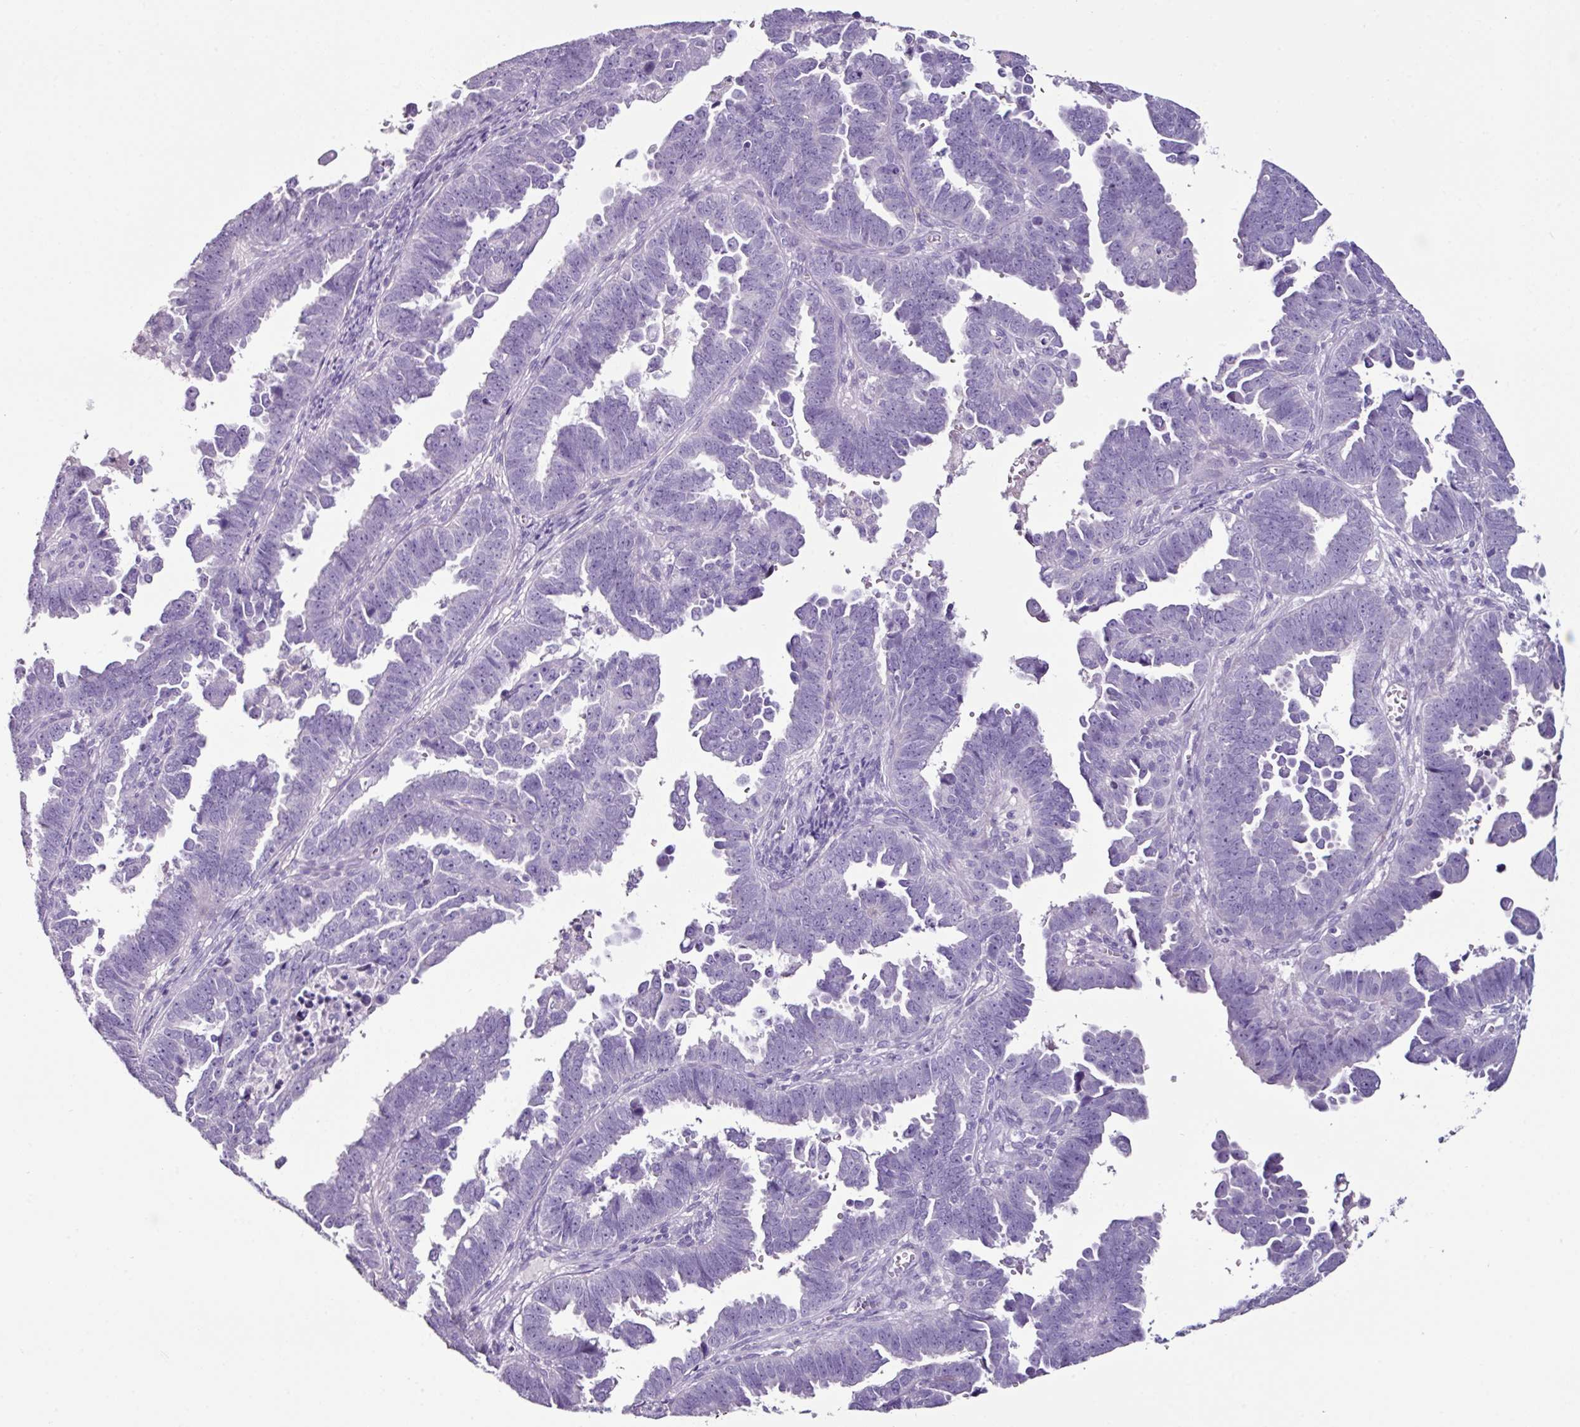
{"staining": {"intensity": "negative", "quantity": "none", "location": "none"}, "tissue": "endometrial cancer", "cell_type": "Tumor cells", "image_type": "cancer", "snomed": [{"axis": "morphology", "description": "Adenocarcinoma, NOS"}, {"axis": "topography", "description": "Endometrium"}], "caption": "Tumor cells are negative for protein expression in human adenocarcinoma (endometrial).", "gene": "GLP2R", "patient": {"sex": "female", "age": 75}}